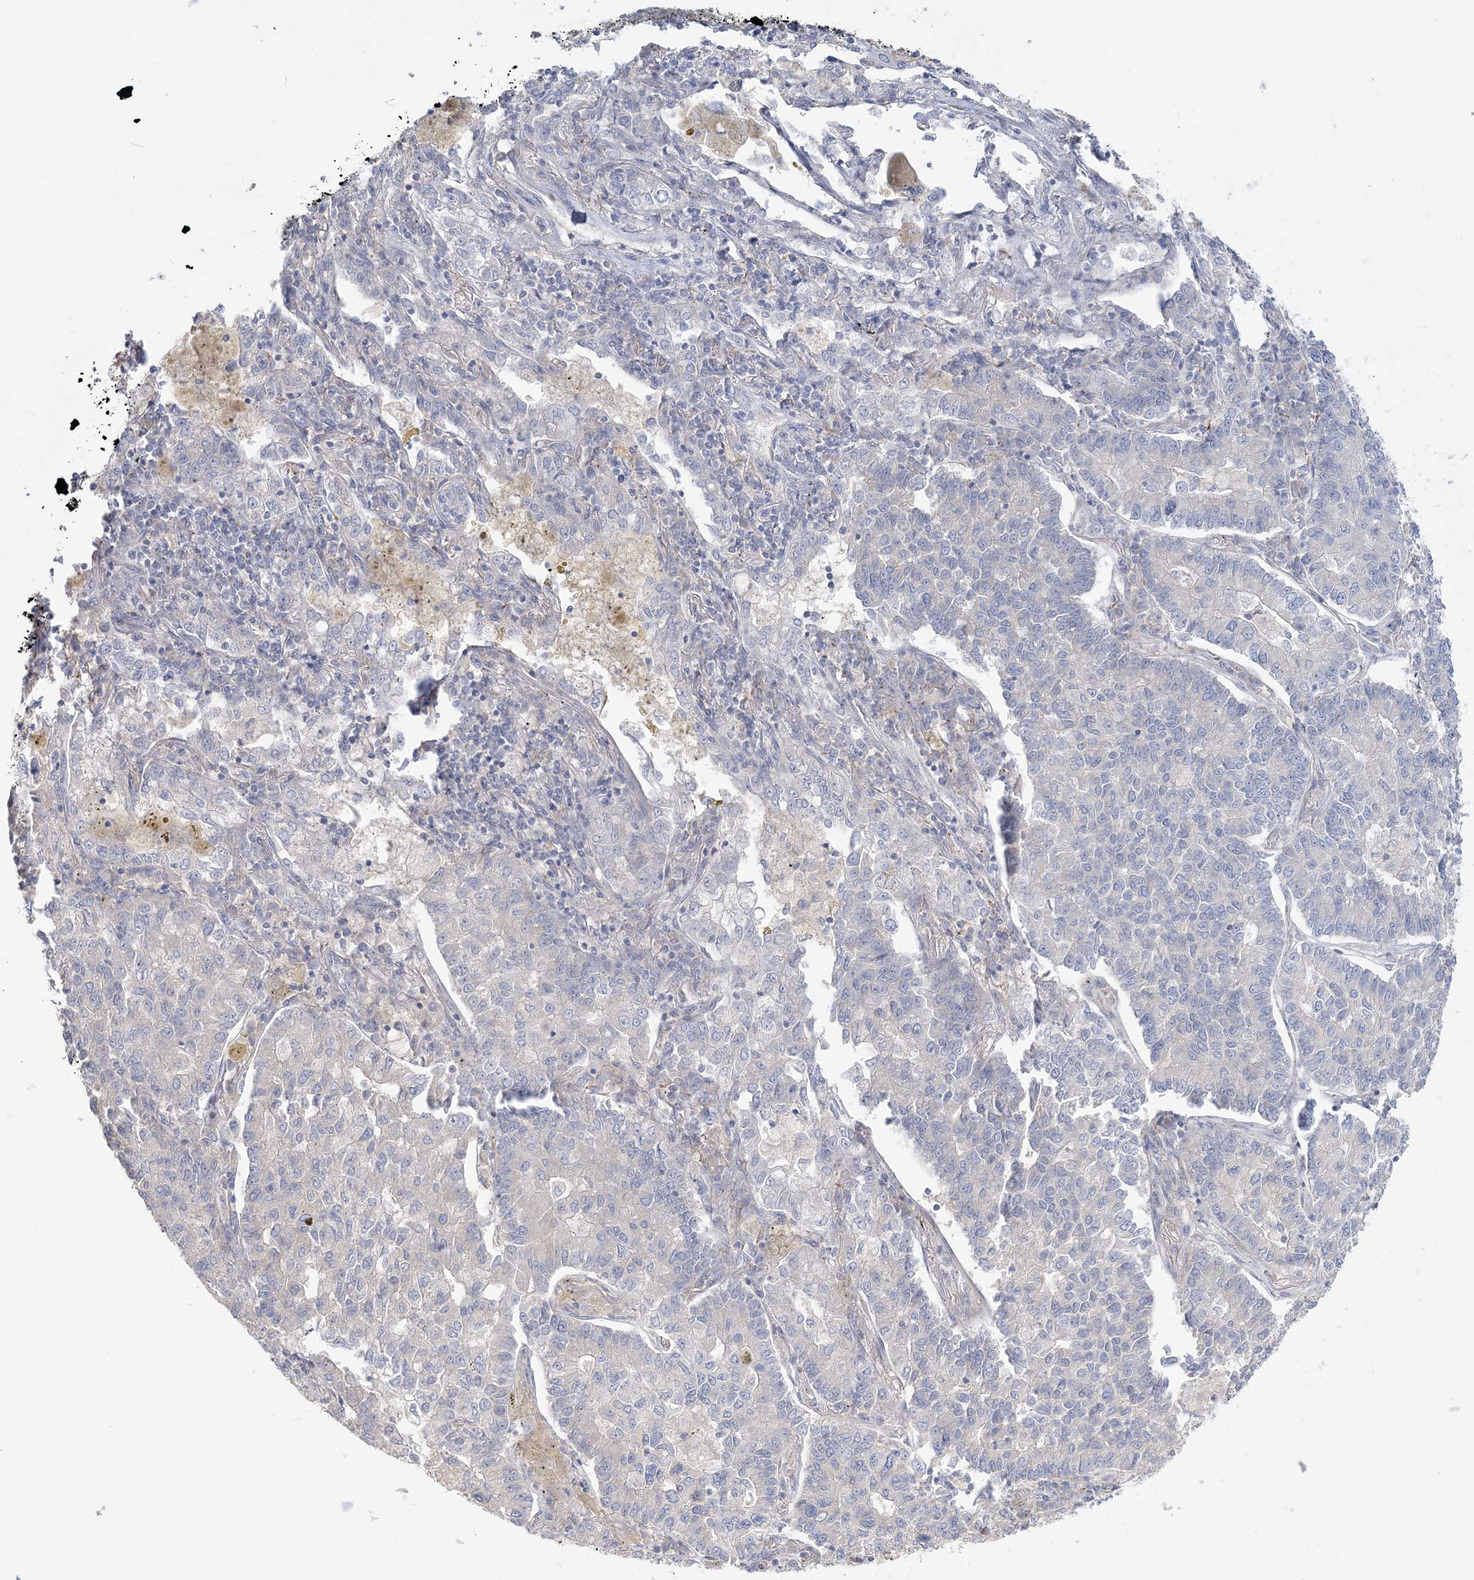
{"staining": {"intensity": "negative", "quantity": "none", "location": "none"}, "tissue": "lung cancer", "cell_type": "Tumor cells", "image_type": "cancer", "snomed": [{"axis": "morphology", "description": "Adenocarcinoma, NOS"}, {"axis": "topography", "description": "Lung"}], "caption": "An immunohistochemistry (IHC) photomicrograph of lung adenocarcinoma is shown. There is no staining in tumor cells of lung adenocarcinoma.", "gene": "ANKS1A", "patient": {"sex": "male", "age": 49}}